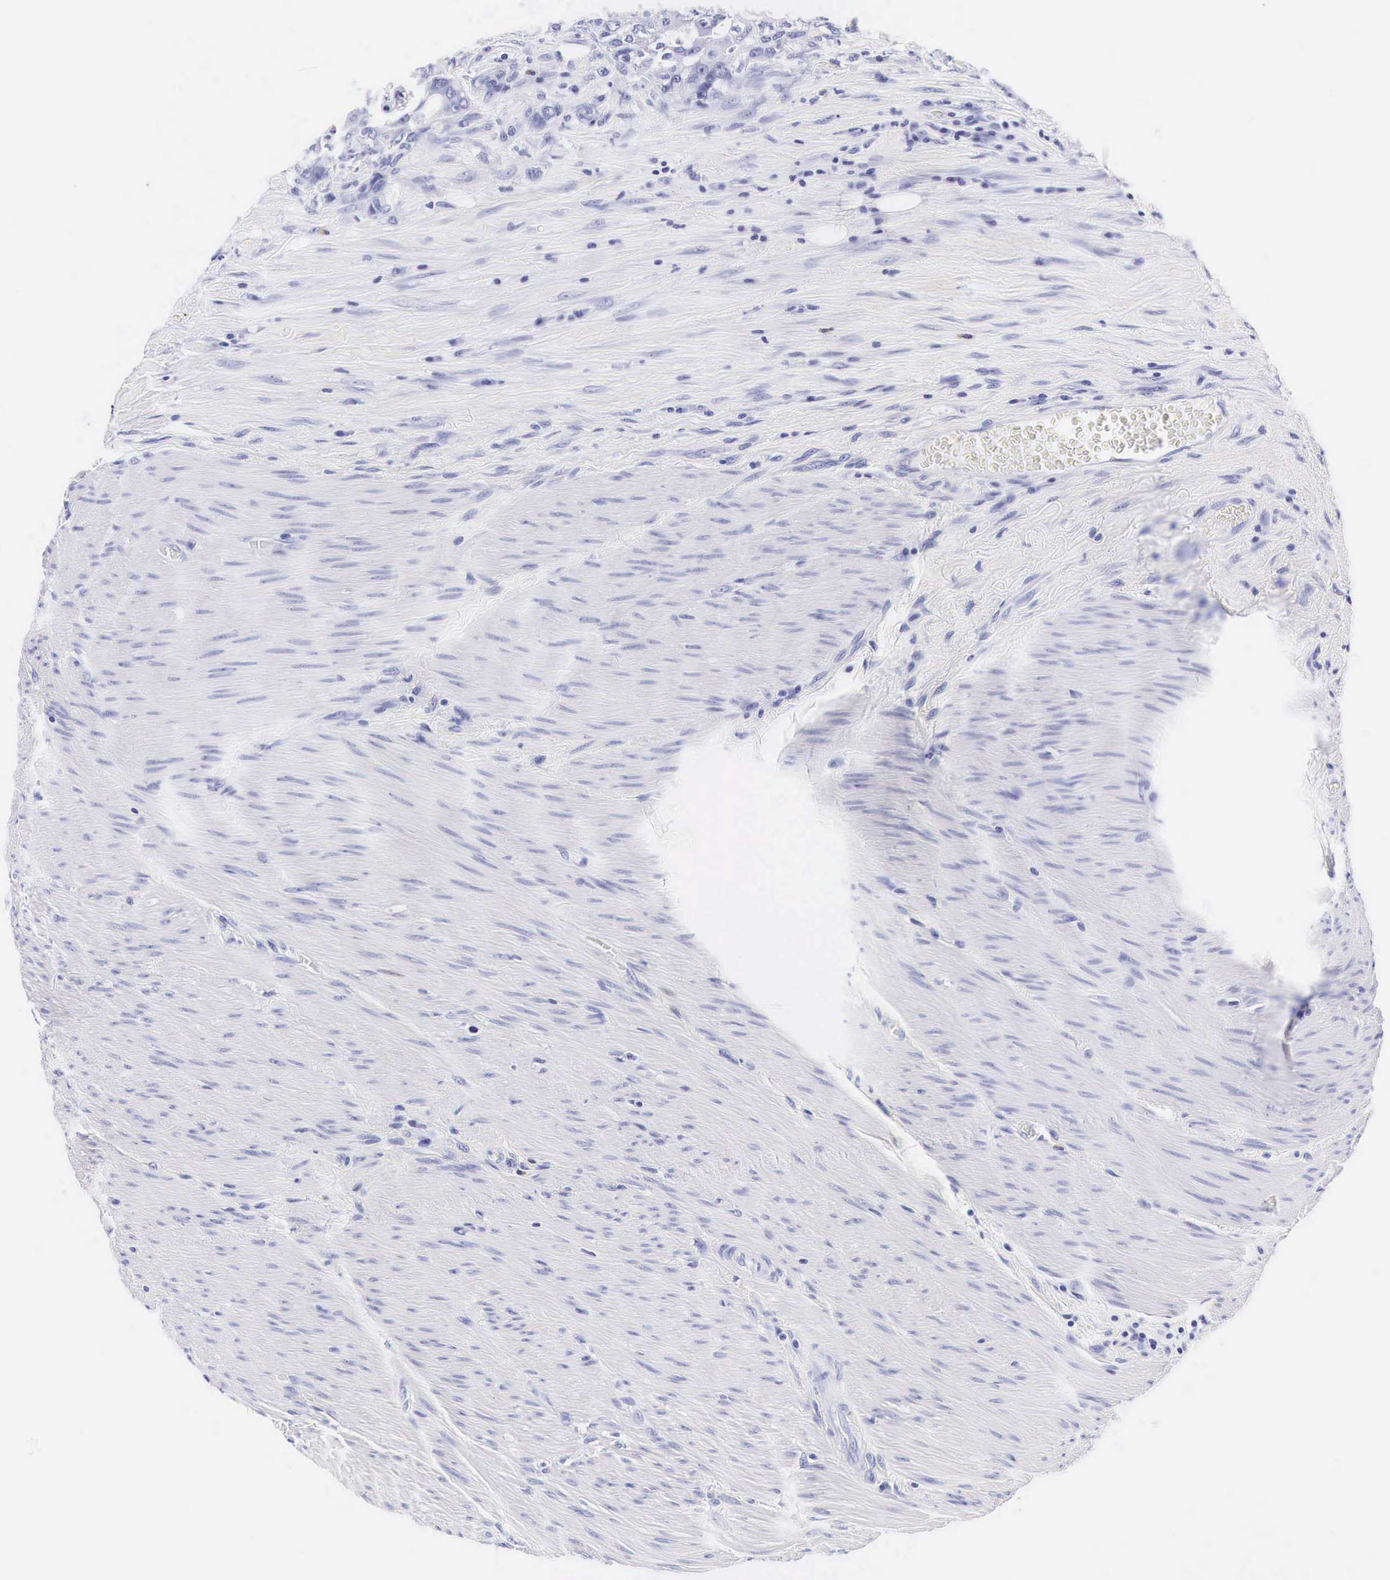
{"staining": {"intensity": "negative", "quantity": "none", "location": "none"}, "tissue": "colorectal cancer", "cell_type": "Tumor cells", "image_type": "cancer", "snomed": [{"axis": "morphology", "description": "Adenocarcinoma, NOS"}, {"axis": "topography", "description": "Rectum"}], "caption": "The image displays no significant expression in tumor cells of colorectal cancer.", "gene": "ACP3", "patient": {"sex": "female", "age": 57}}